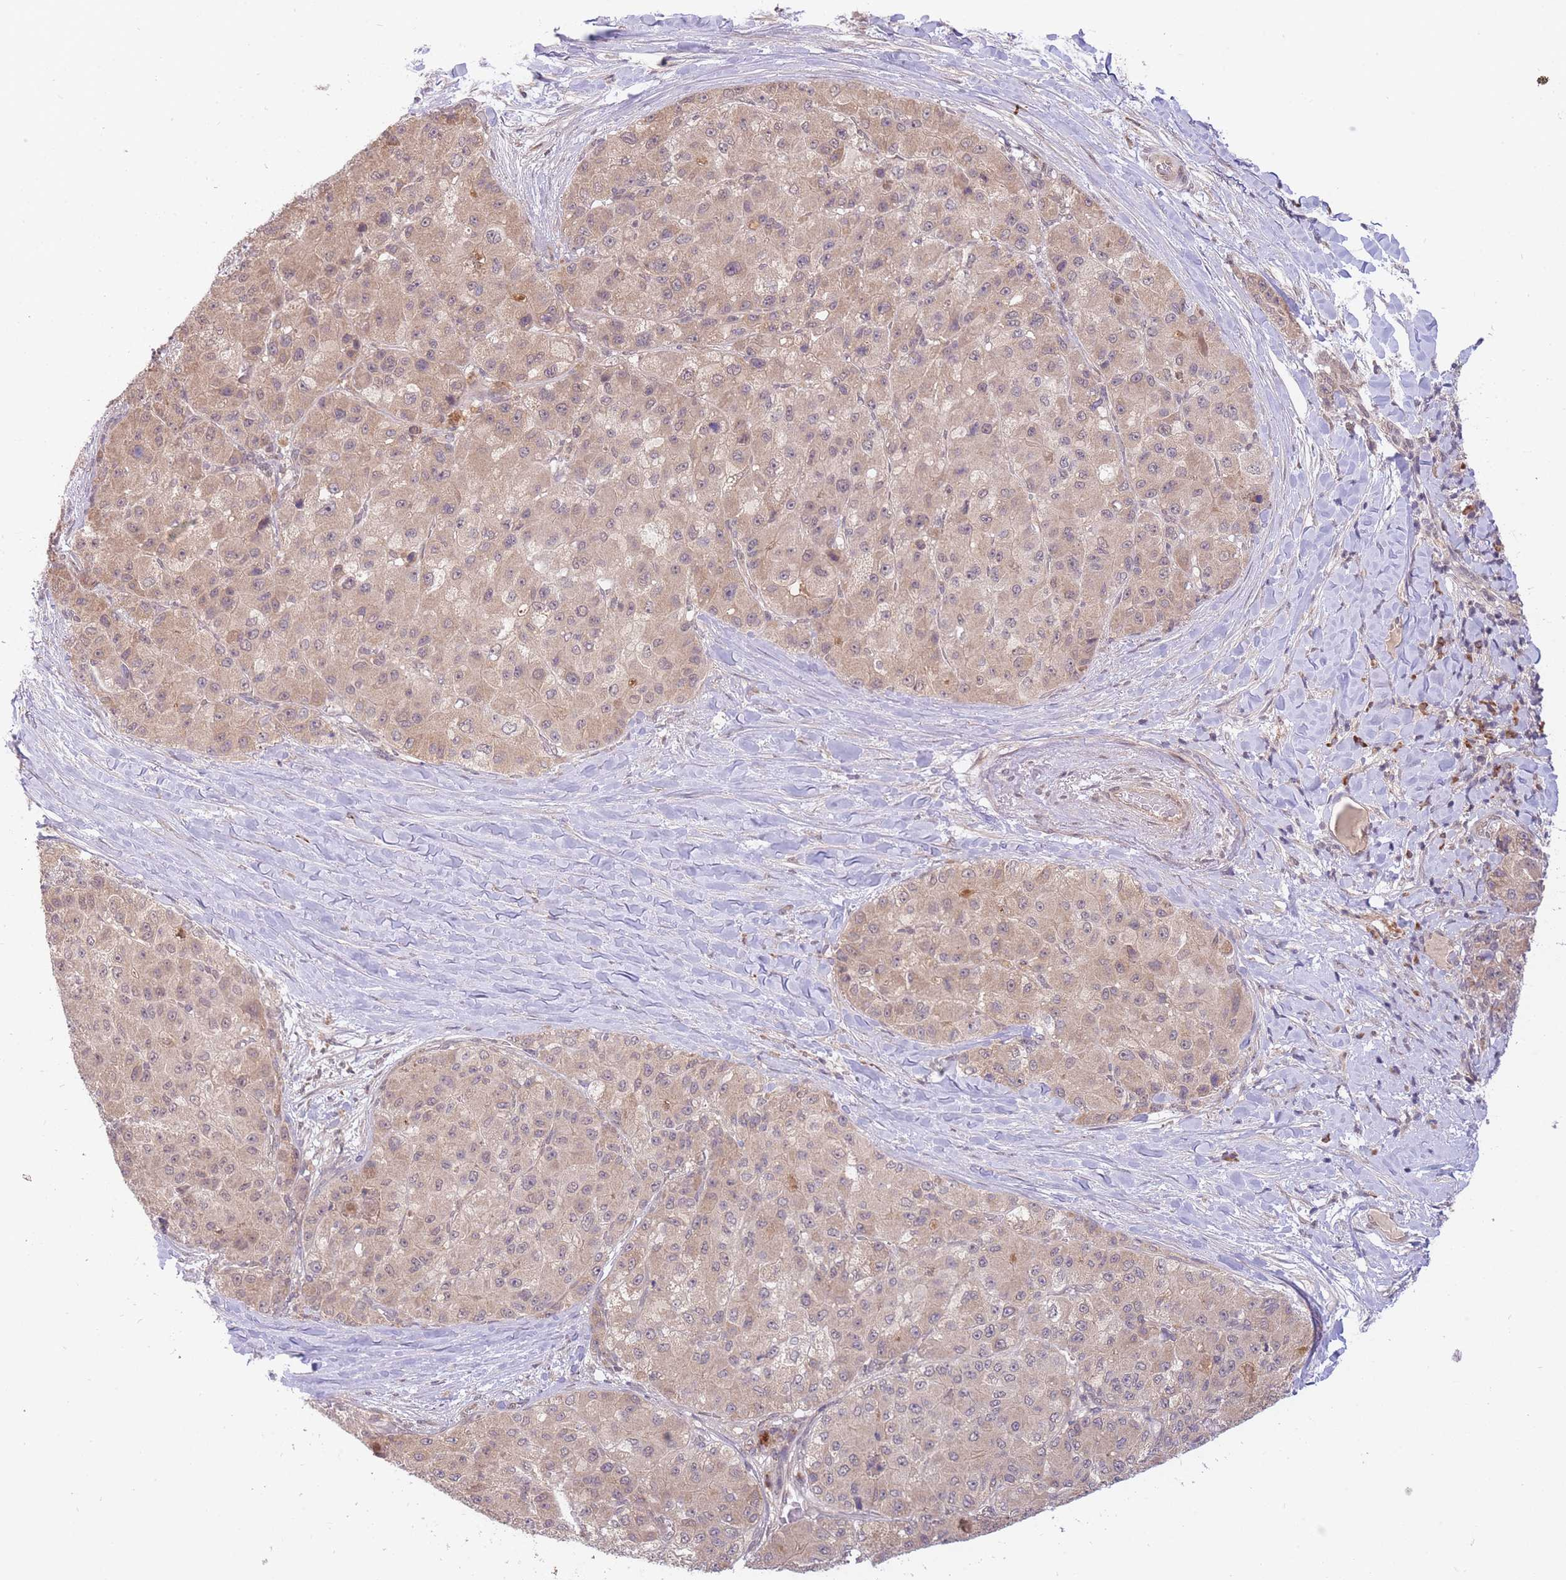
{"staining": {"intensity": "weak", "quantity": ">75%", "location": "cytoplasmic/membranous"}, "tissue": "liver cancer", "cell_type": "Tumor cells", "image_type": "cancer", "snomed": [{"axis": "morphology", "description": "Carcinoma, Hepatocellular, NOS"}, {"axis": "topography", "description": "Liver"}], "caption": "Hepatocellular carcinoma (liver) stained with IHC exhibits weak cytoplasmic/membranous staining in about >75% of tumor cells.", "gene": "SMC6", "patient": {"sex": "male", "age": 80}}